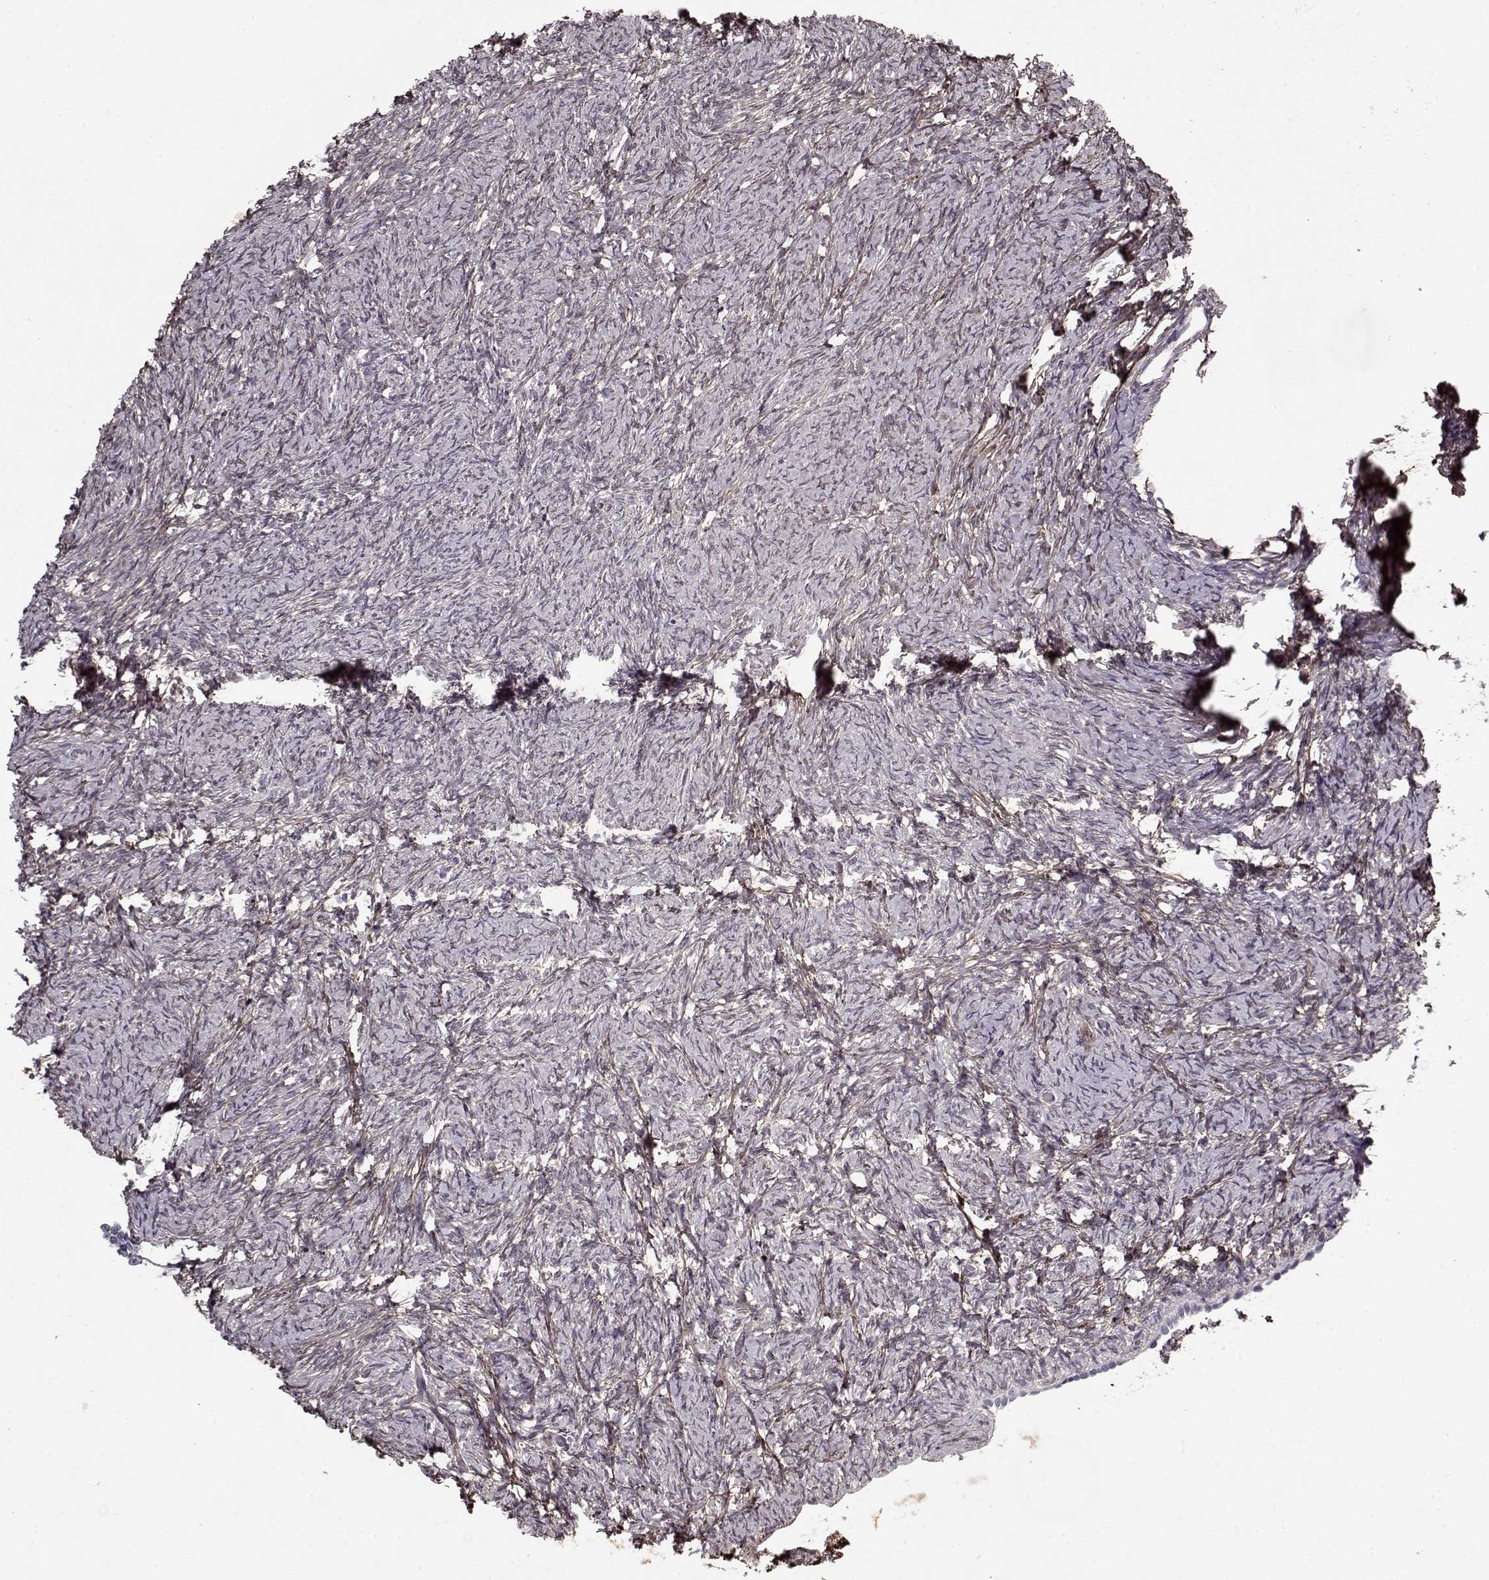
{"staining": {"intensity": "negative", "quantity": "none", "location": "none"}, "tissue": "ovary", "cell_type": "Follicle cells", "image_type": "normal", "snomed": [{"axis": "morphology", "description": "Normal tissue, NOS"}, {"axis": "topography", "description": "Ovary"}], "caption": "IHC image of benign ovary stained for a protein (brown), which reveals no positivity in follicle cells.", "gene": "LUM", "patient": {"sex": "female", "age": 39}}